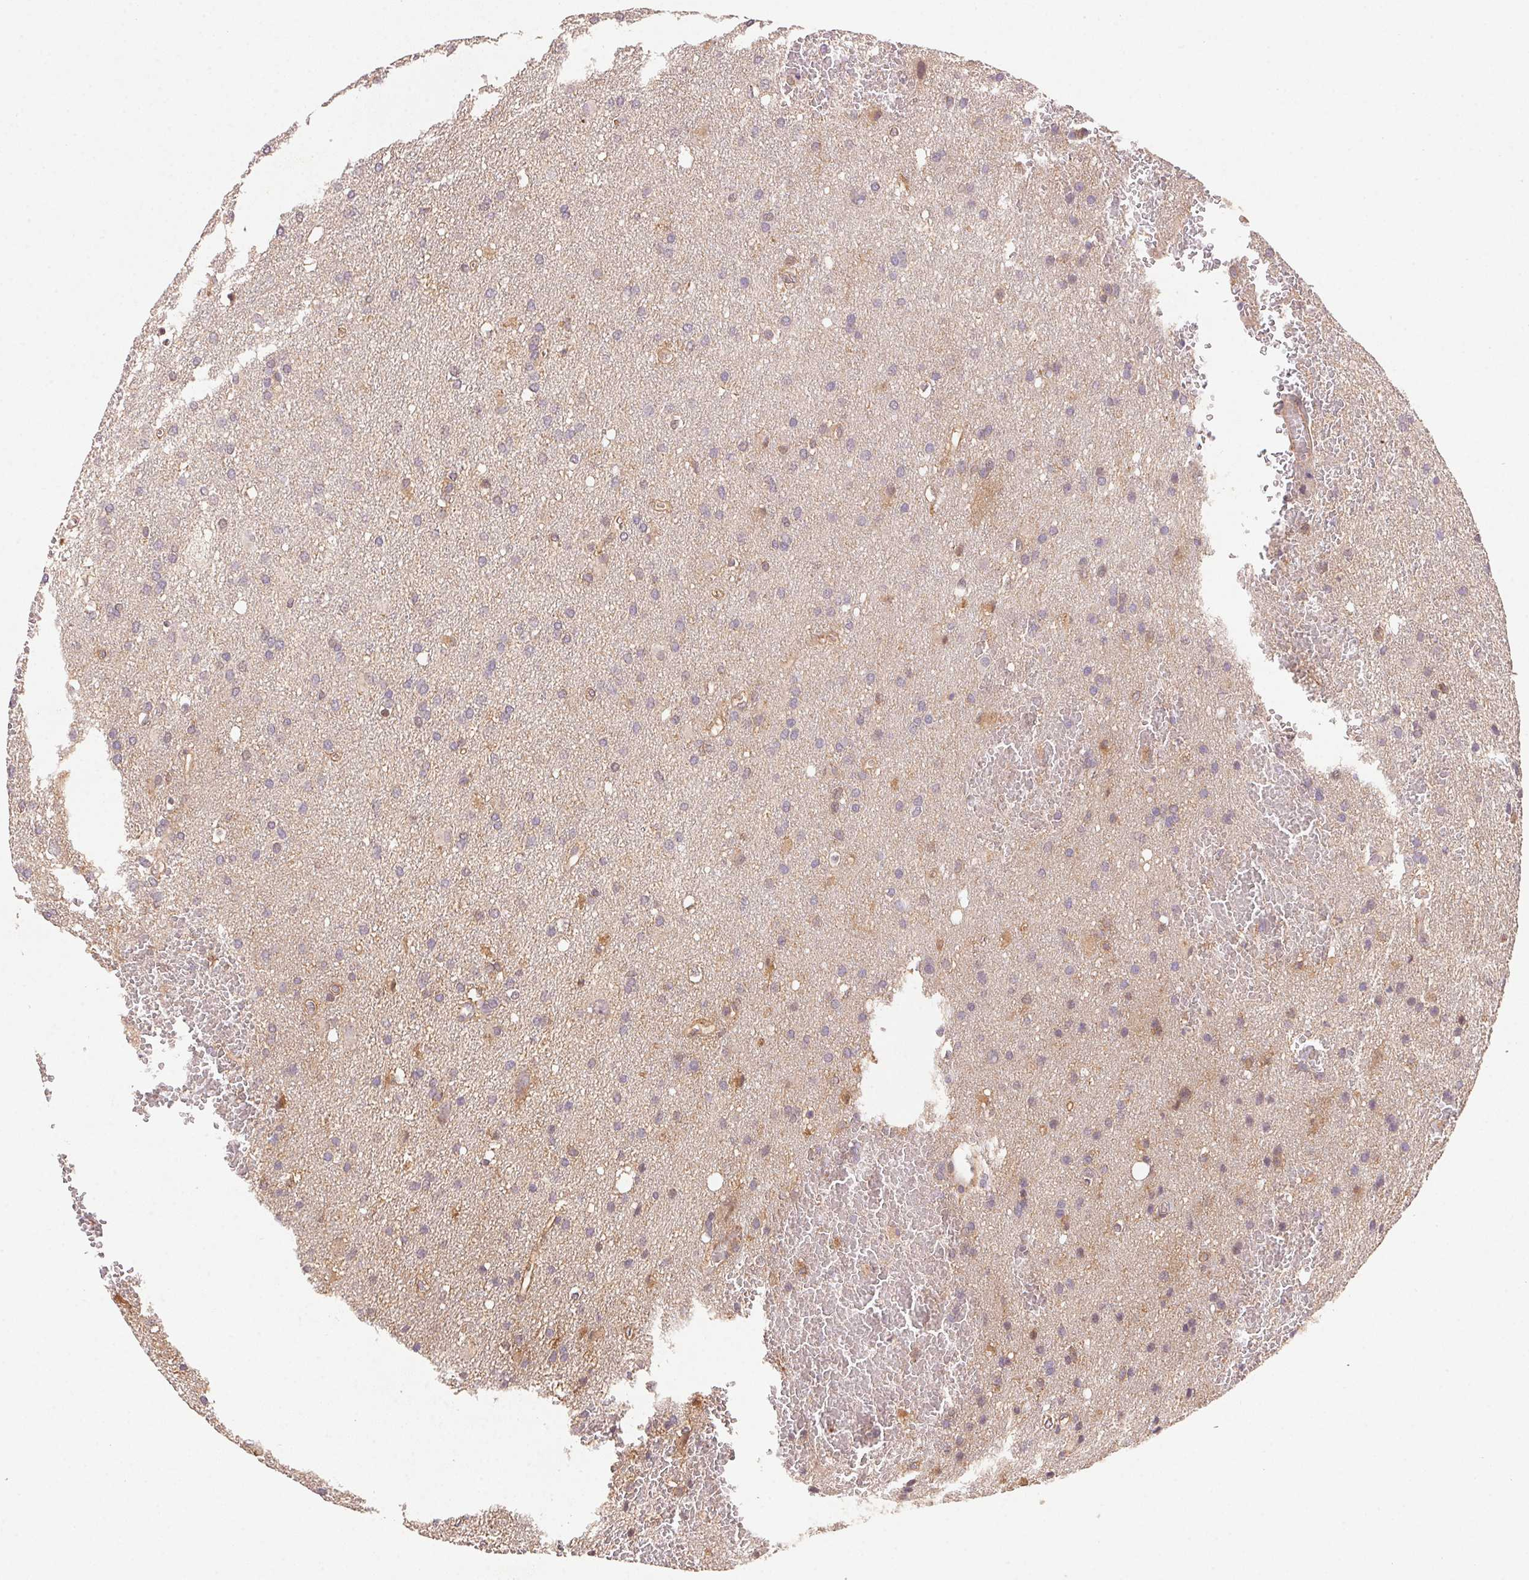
{"staining": {"intensity": "negative", "quantity": "none", "location": "none"}, "tissue": "glioma", "cell_type": "Tumor cells", "image_type": "cancer", "snomed": [{"axis": "morphology", "description": "Glioma, malignant, Low grade"}, {"axis": "topography", "description": "Brain"}], "caption": "A micrograph of human malignant glioma (low-grade) is negative for staining in tumor cells. (DAB (3,3'-diaminobenzidine) IHC with hematoxylin counter stain).", "gene": "SLC52A2", "patient": {"sex": "male", "age": 66}}